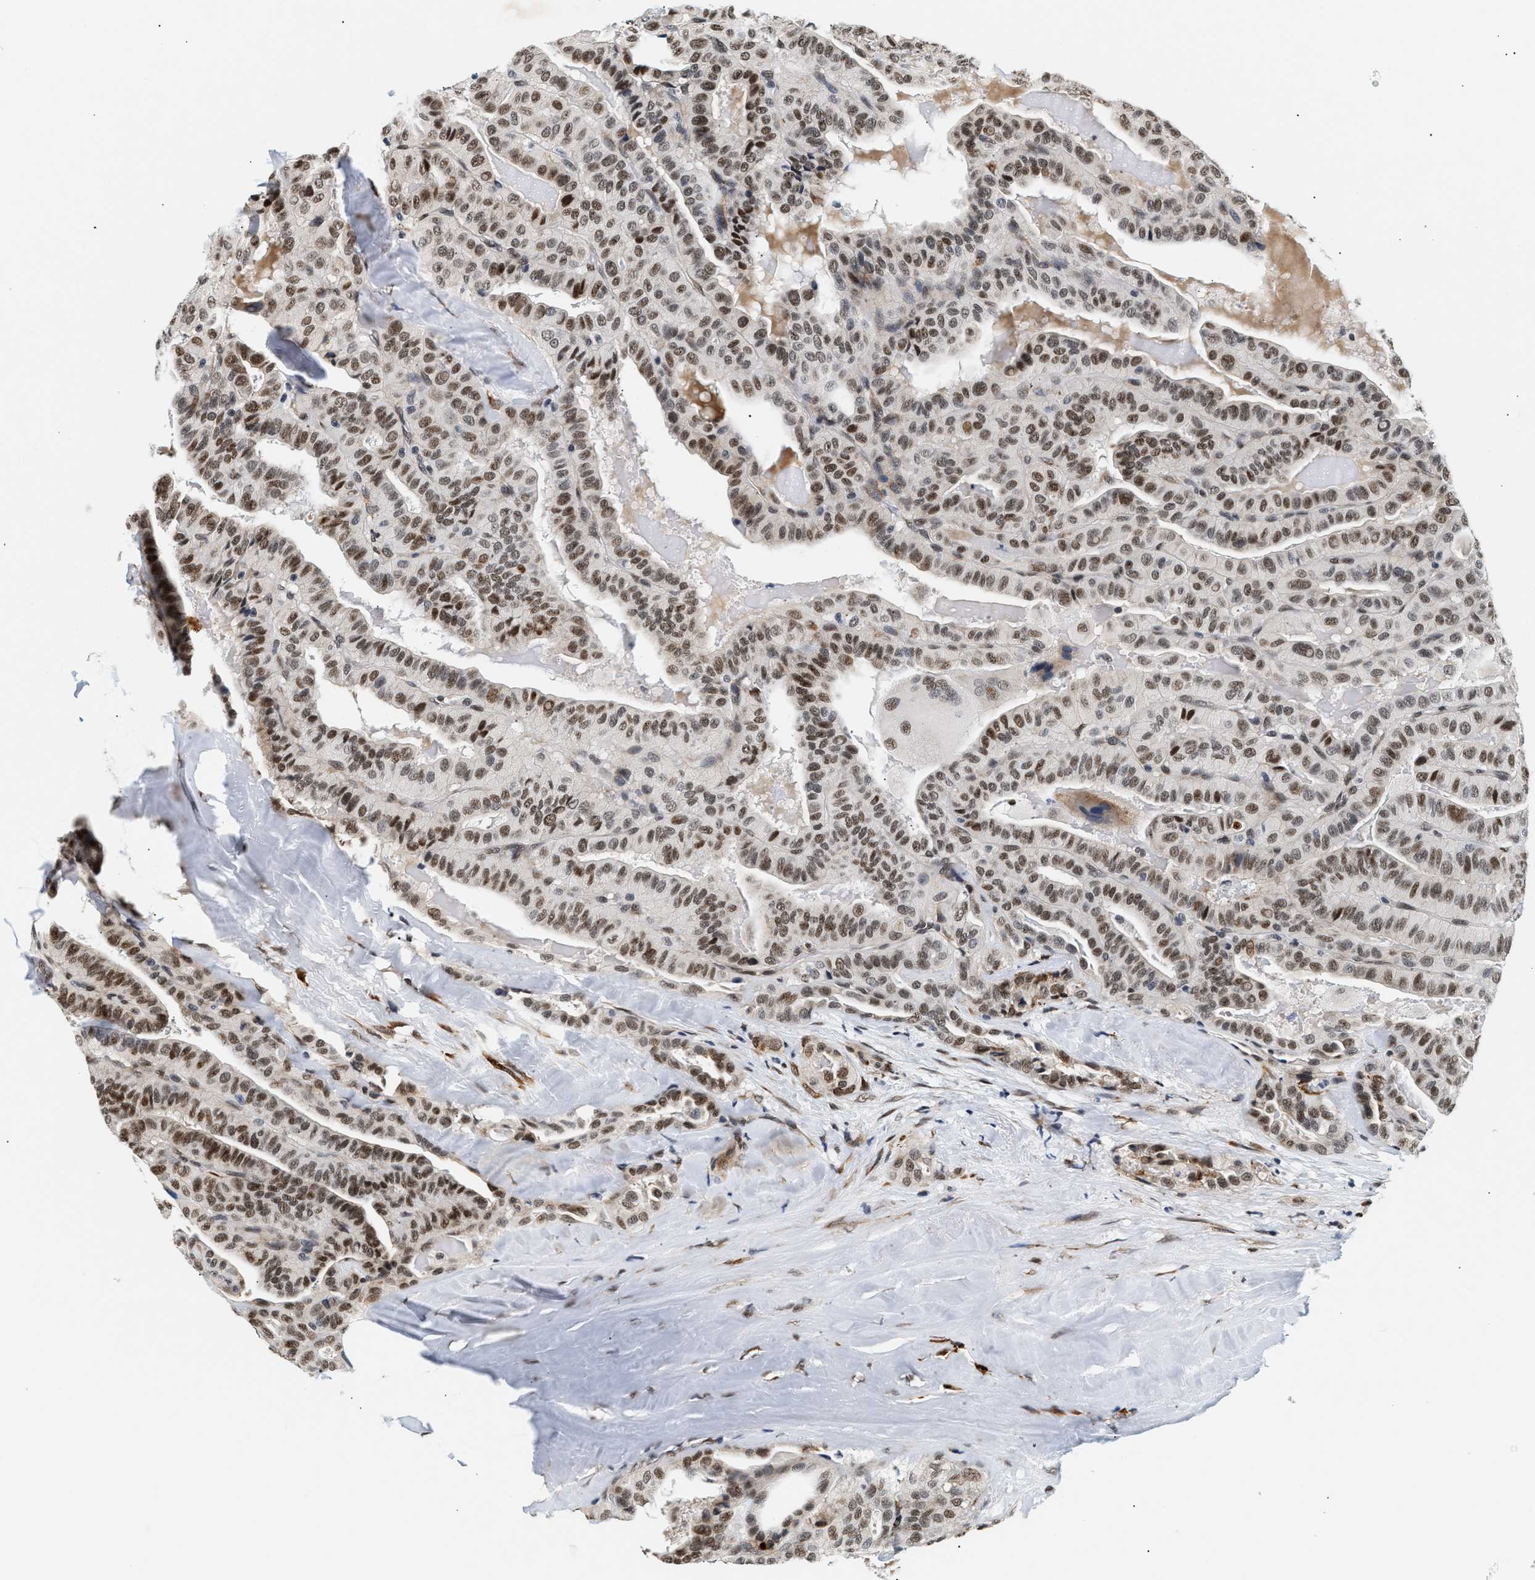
{"staining": {"intensity": "moderate", "quantity": ">75%", "location": "nuclear"}, "tissue": "thyroid cancer", "cell_type": "Tumor cells", "image_type": "cancer", "snomed": [{"axis": "morphology", "description": "Papillary adenocarcinoma, NOS"}, {"axis": "topography", "description": "Thyroid gland"}], "caption": "Protein expression by immunohistochemistry (IHC) shows moderate nuclear positivity in approximately >75% of tumor cells in thyroid cancer (papillary adenocarcinoma).", "gene": "THOC1", "patient": {"sex": "male", "age": 77}}